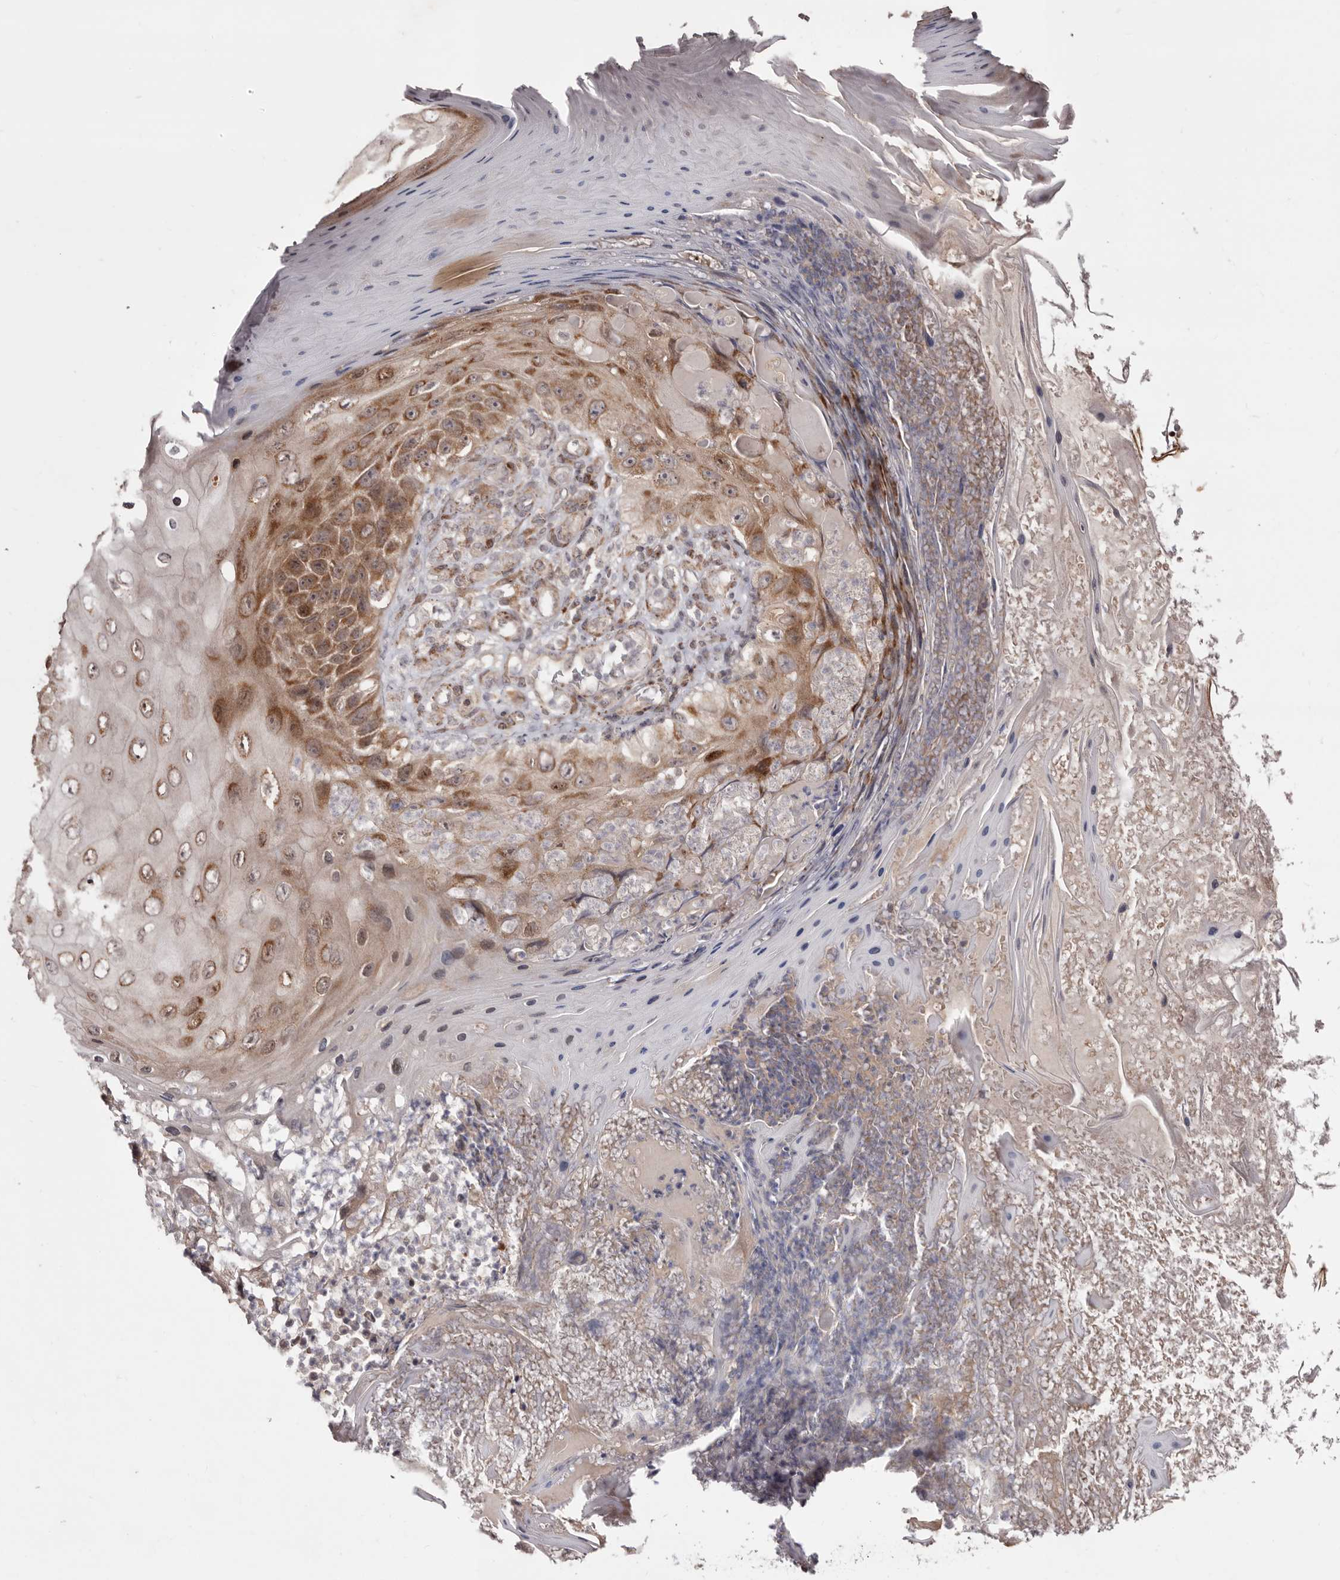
{"staining": {"intensity": "moderate", "quantity": ">75%", "location": "cytoplasmic/membranous"}, "tissue": "skin cancer", "cell_type": "Tumor cells", "image_type": "cancer", "snomed": [{"axis": "morphology", "description": "Squamous cell carcinoma, NOS"}, {"axis": "topography", "description": "Skin"}], "caption": "IHC micrograph of neoplastic tissue: squamous cell carcinoma (skin) stained using immunohistochemistry (IHC) reveals medium levels of moderate protein expression localized specifically in the cytoplasmic/membranous of tumor cells, appearing as a cytoplasmic/membranous brown color.", "gene": "EGR3", "patient": {"sex": "female", "age": 88}}